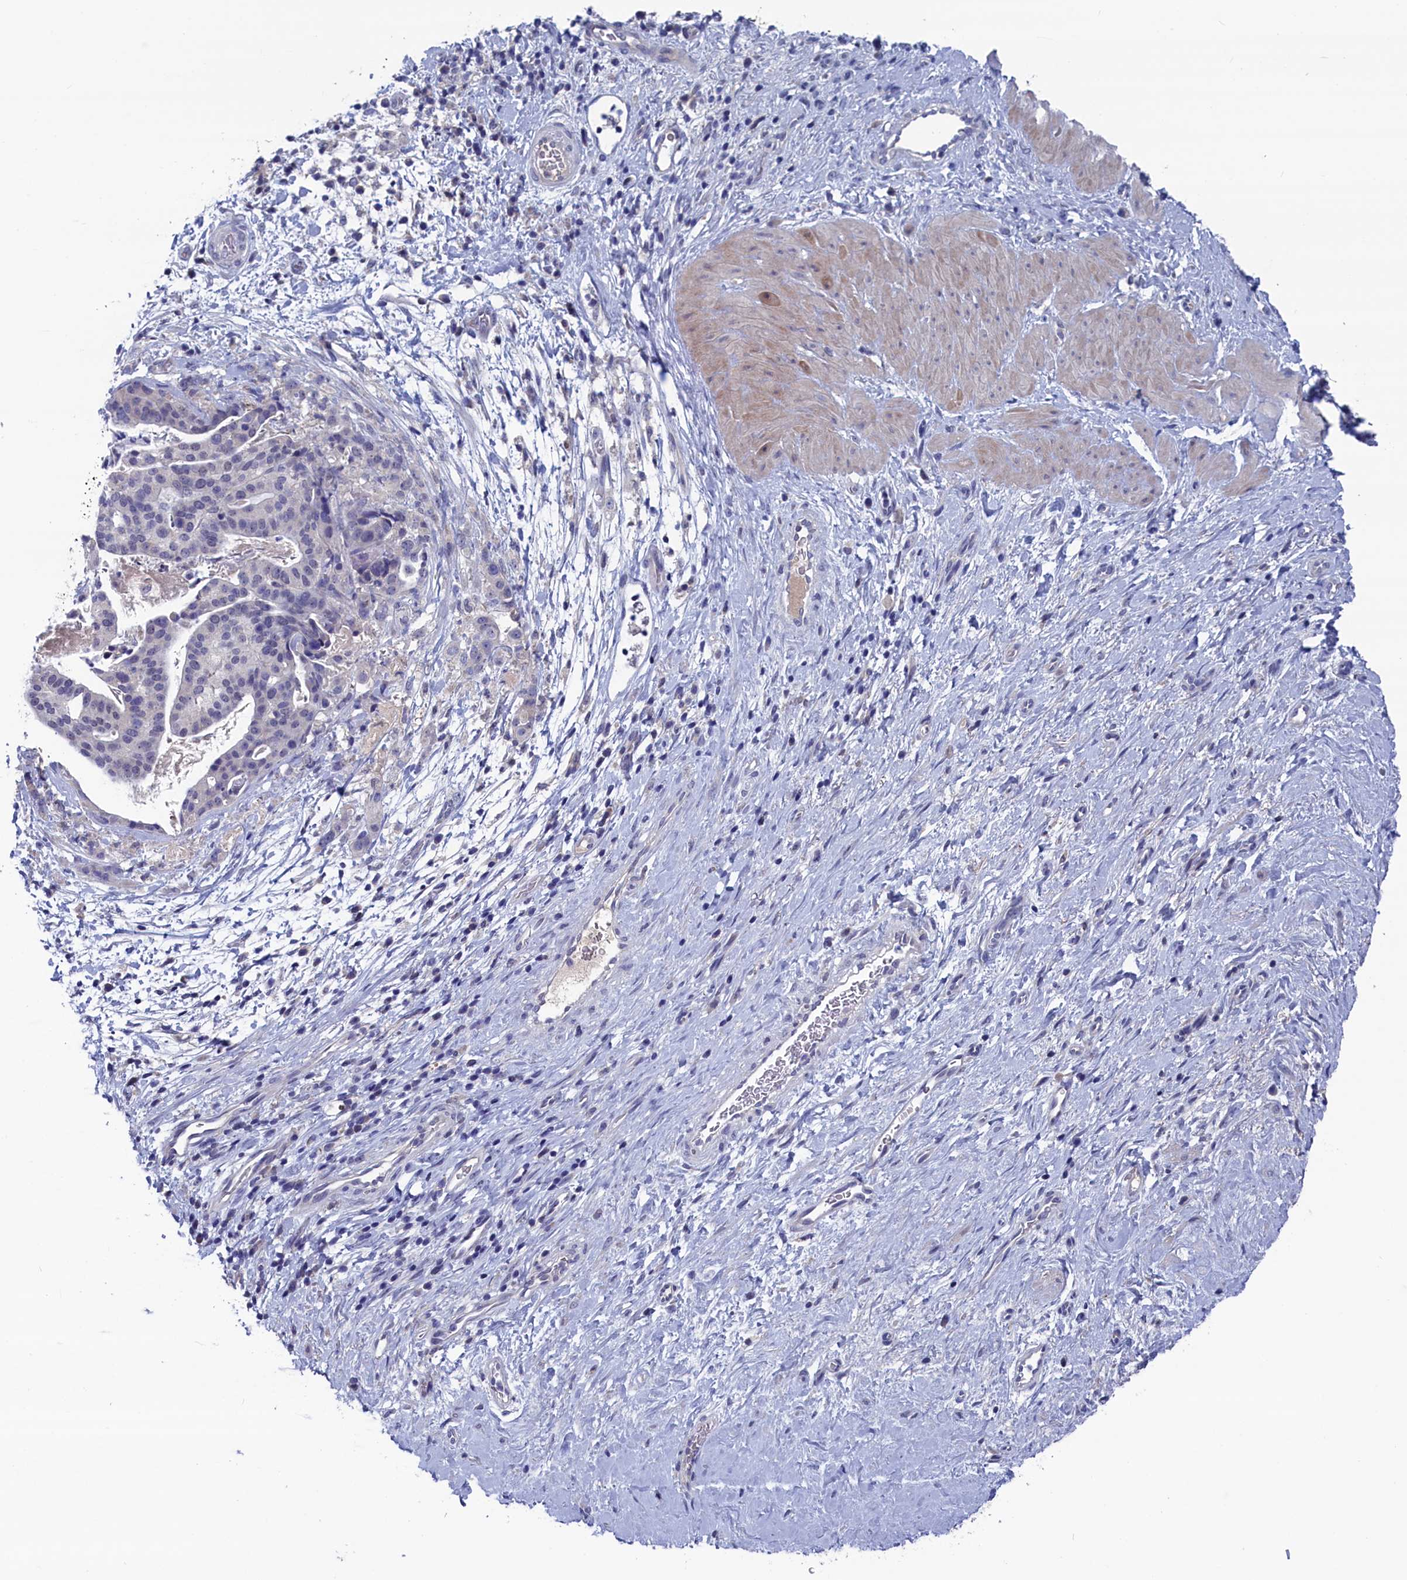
{"staining": {"intensity": "negative", "quantity": "none", "location": "none"}, "tissue": "stomach cancer", "cell_type": "Tumor cells", "image_type": "cancer", "snomed": [{"axis": "morphology", "description": "Adenocarcinoma, NOS"}, {"axis": "topography", "description": "Stomach"}], "caption": "Adenocarcinoma (stomach) stained for a protein using IHC displays no expression tumor cells.", "gene": "SPATA13", "patient": {"sex": "male", "age": 48}}